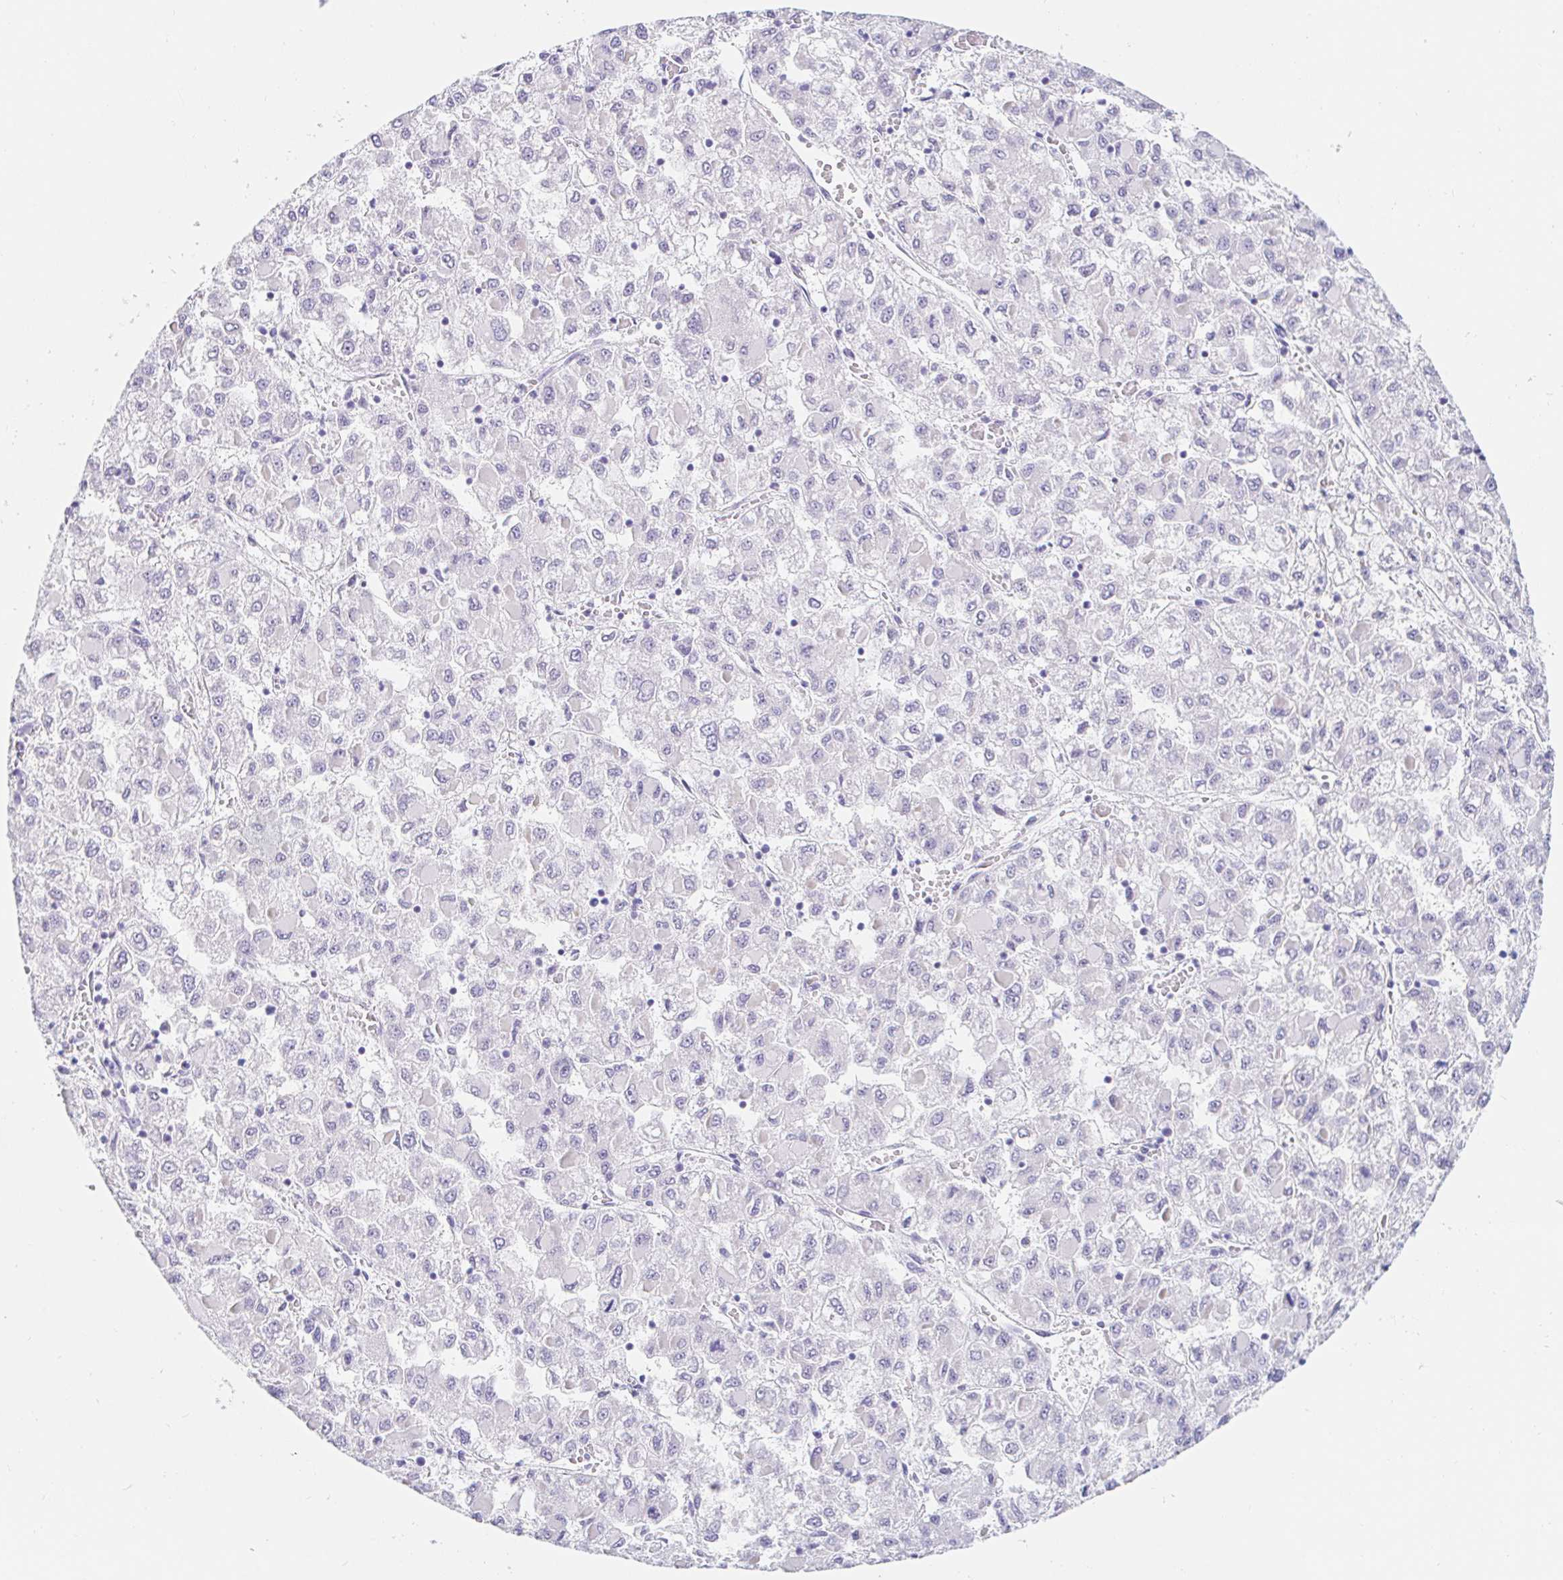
{"staining": {"intensity": "negative", "quantity": "none", "location": "none"}, "tissue": "liver cancer", "cell_type": "Tumor cells", "image_type": "cancer", "snomed": [{"axis": "morphology", "description": "Carcinoma, Hepatocellular, NOS"}, {"axis": "topography", "description": "Liver"}], "caption": "DAB immunohistochemical staining of human hepatocellular carcinoma (liver) shows no significant staining in tumor cells.", "gene": "TEX44", "patient": {"sex": "male", "age": 40}}